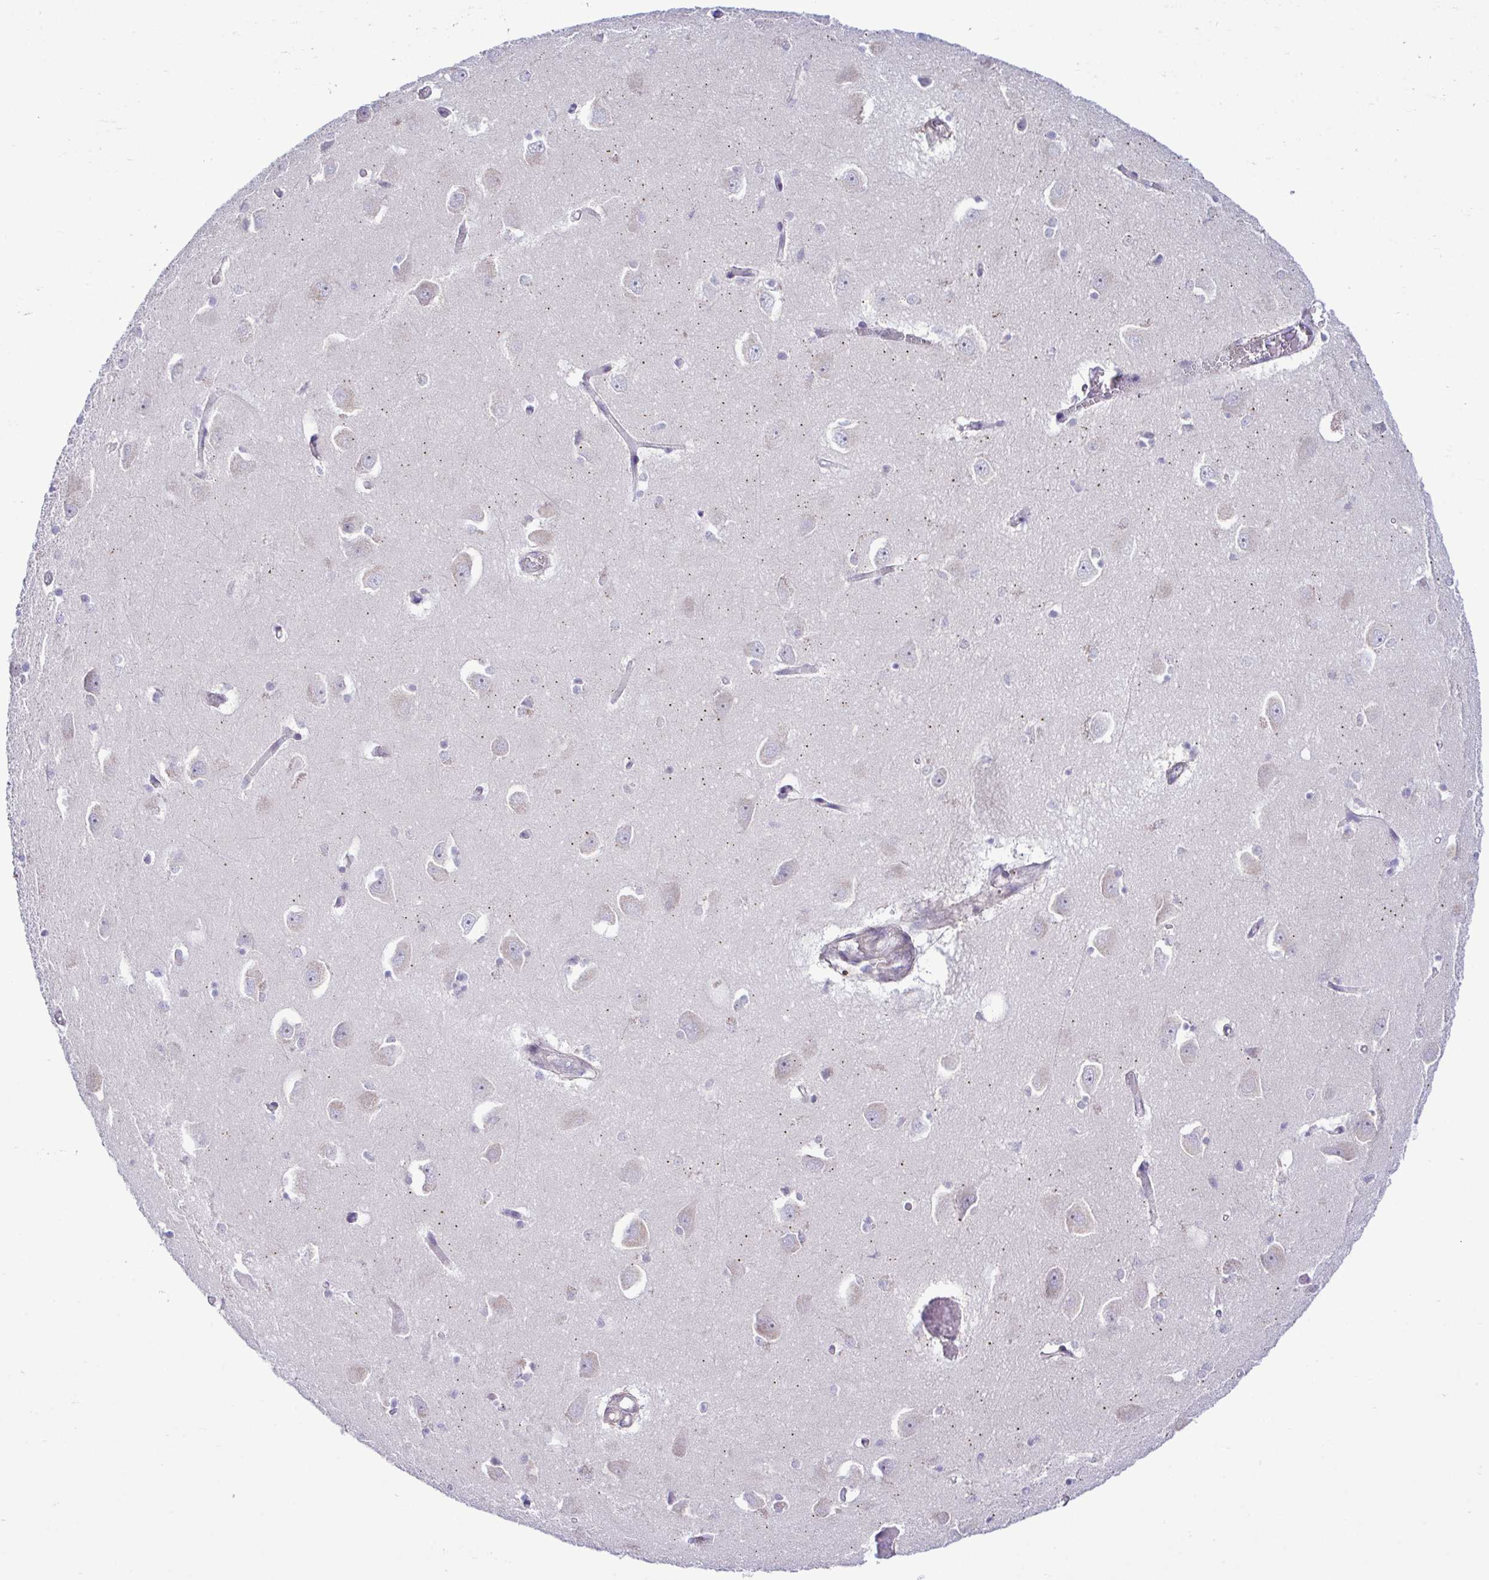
{"staining": {"intensity": "negative", "quantity": "none", "location": "none"}, "tissue": "caudate", "cell_type": "Glial cells", "image_type": "normal", "snomed": [{"axis": "morphology", "description": "Normal tissue, NOS"}, {"axis": "topography", "description": "Lateral ventricle wall"}, {"axis": "topography", "description": "Hippocampus"}], "caption": "Immunohistochemistry image of unremarkable human caudate stained for a protein (brown), which shows no positivity in glial cells.", "gene": "SYNPO2L", "patient": {"sex": "female", "age": 63}}